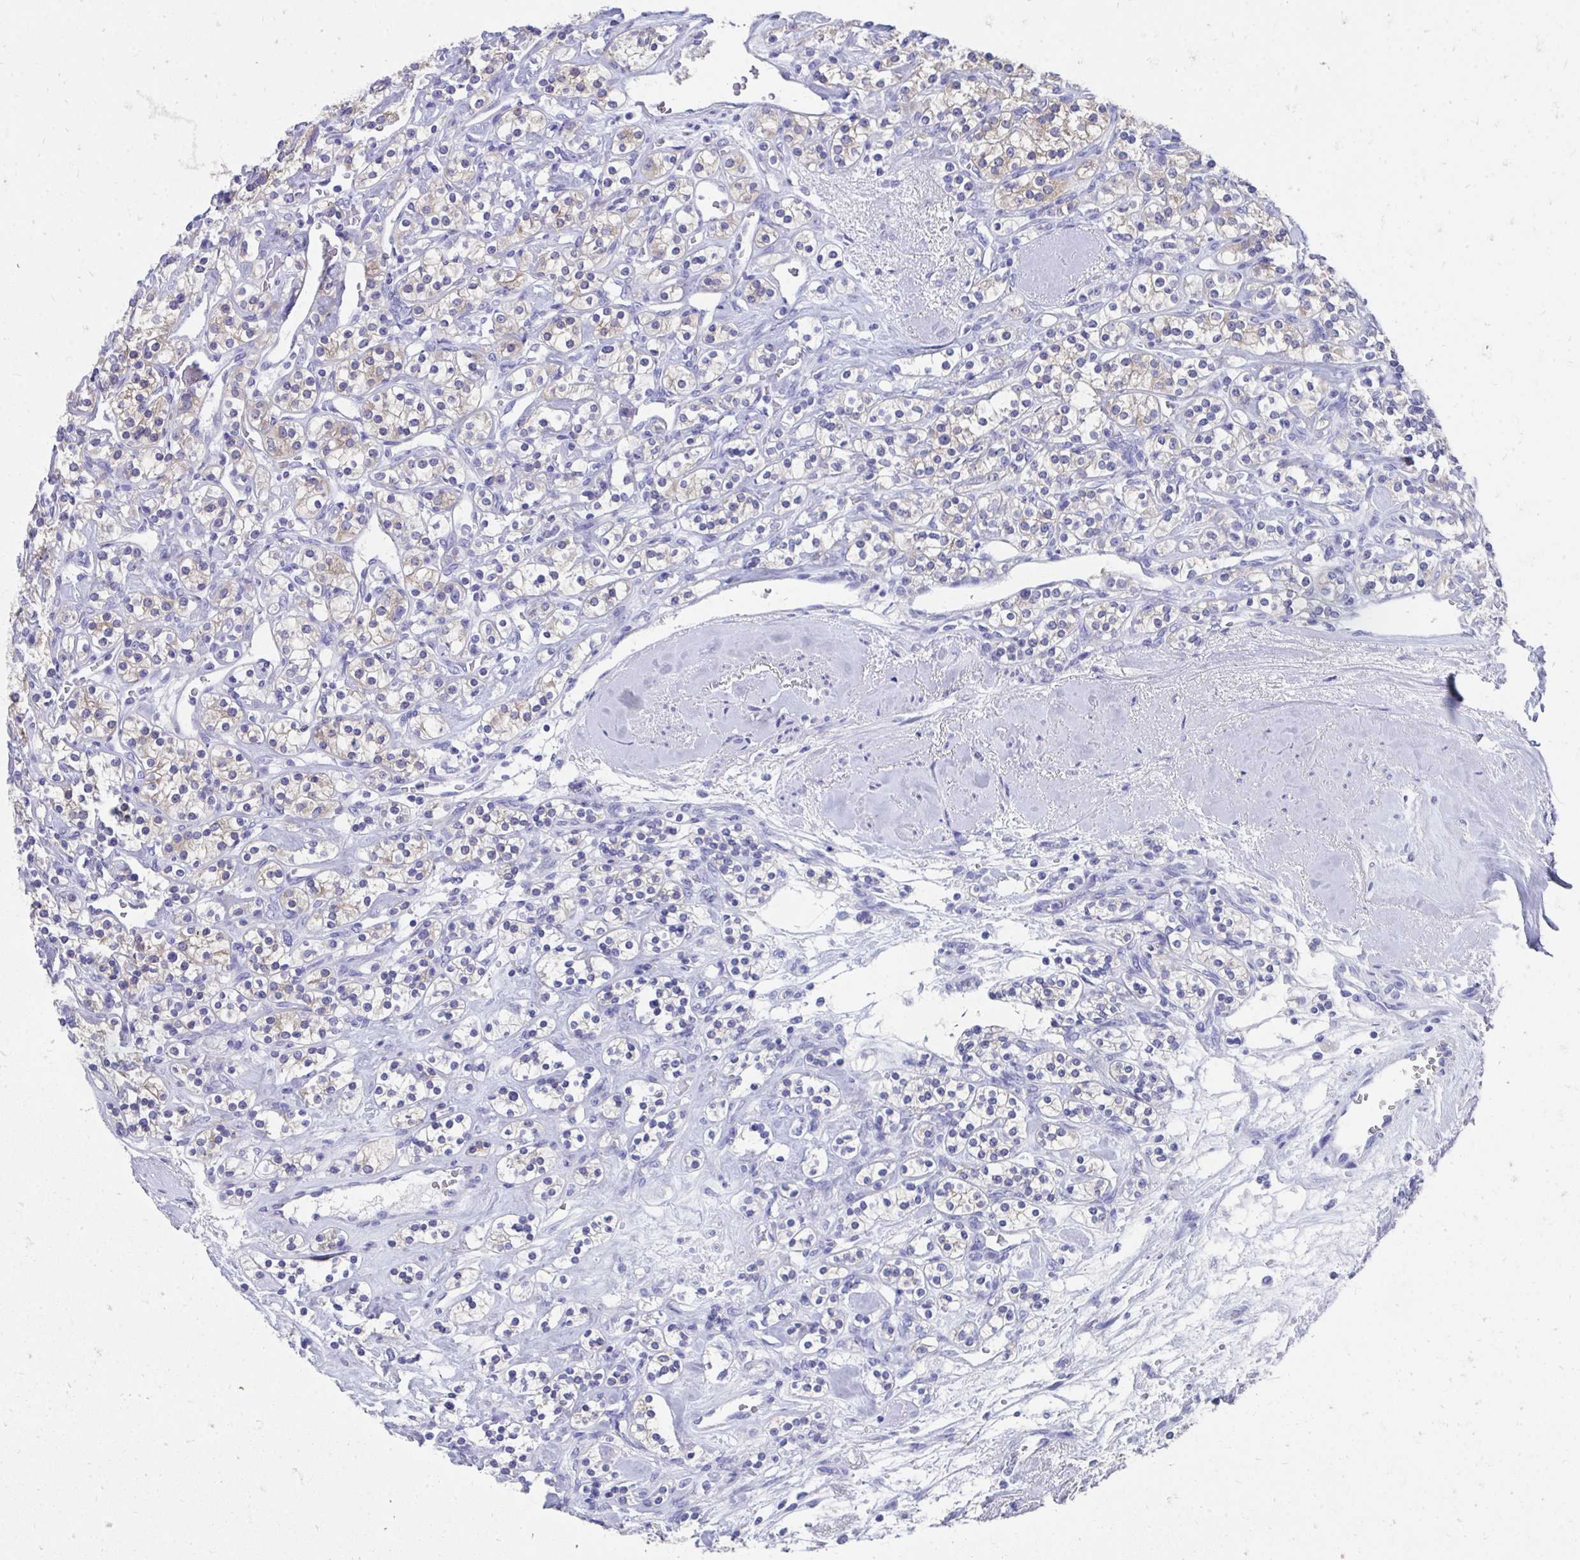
{"staining": {"intensity": "weak", "quantity": "<25%", "location": "cytoplasmic/membranous"}, "tissue": "renal cancer", "cell_type": "Tumor cells", "image_type": "cancer", "snomed": [{"axis": "morphology", "description": "Adenocarcinoma, NOS"}, {"axis": "topography", "description": "Kidney"}], "caption": "Immunohistochemical staining of human adenocarcinoma (renal) demonstrates no significant staining in tumor cells.", "gene": "HGD", "patient": {"sex": "male", "age": 77}}